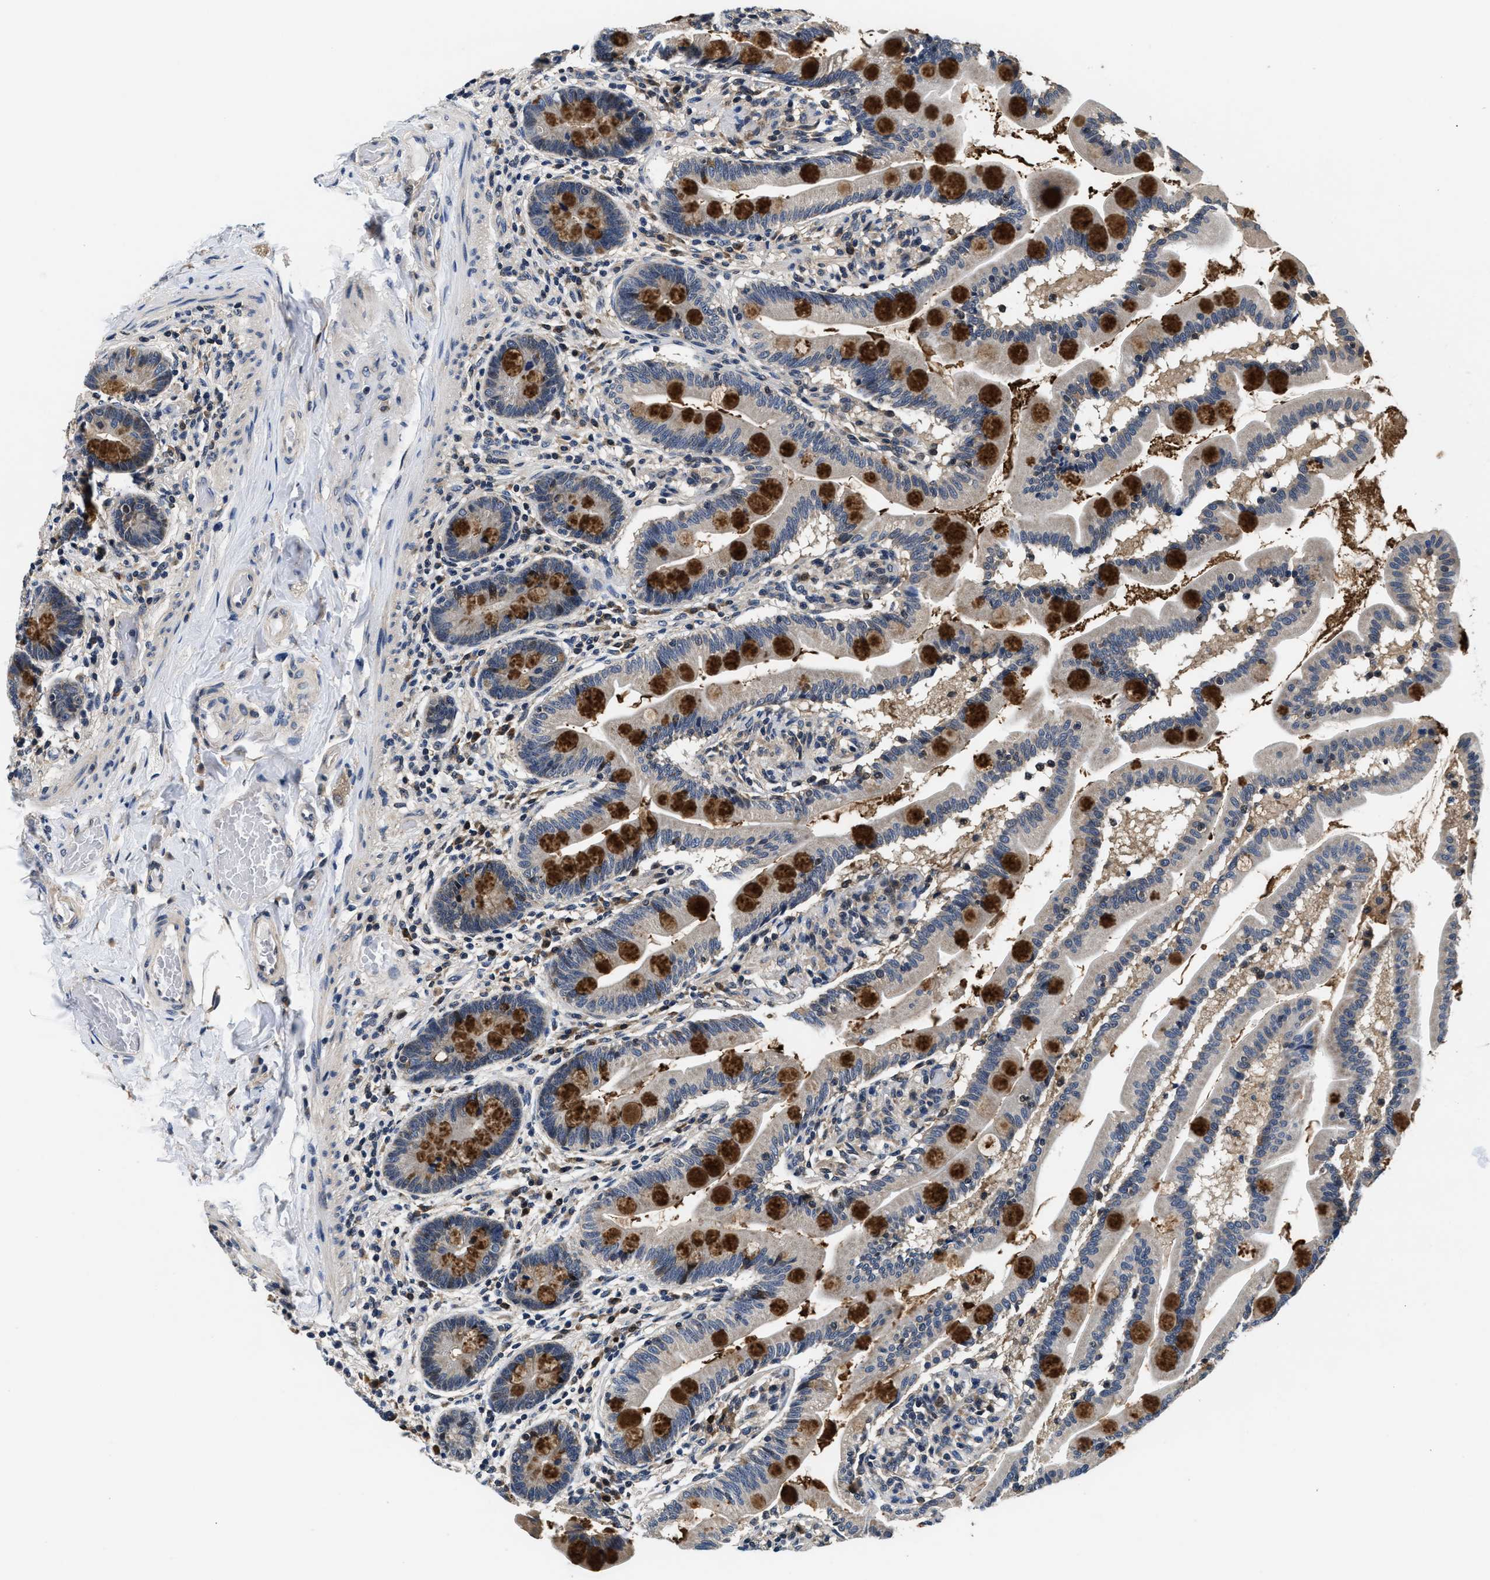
{"staining": {"intensity": "strong", "quantity": ">75%", "location": "cytoplasmic/membranous"}, "tissue": "small intestine", "cell_type": "Glandular cells", "image_type": "normal", "snomed": [{"axis": "morphology", "description": "Normal tissue, NOS"}, {"axis": "topography", "description": "Small intestine"}], "caption": "A brown stain labels strong cytoplasmic/membranous expression of a protein in glandular cells of benign human small intestine. (DAB (3,3'-diaminobenzidine) IHC, brown staining for protein, blue staining for nuclei).", "gene": "PHPT1", "patient": {"sex": "female", "age": 56}}